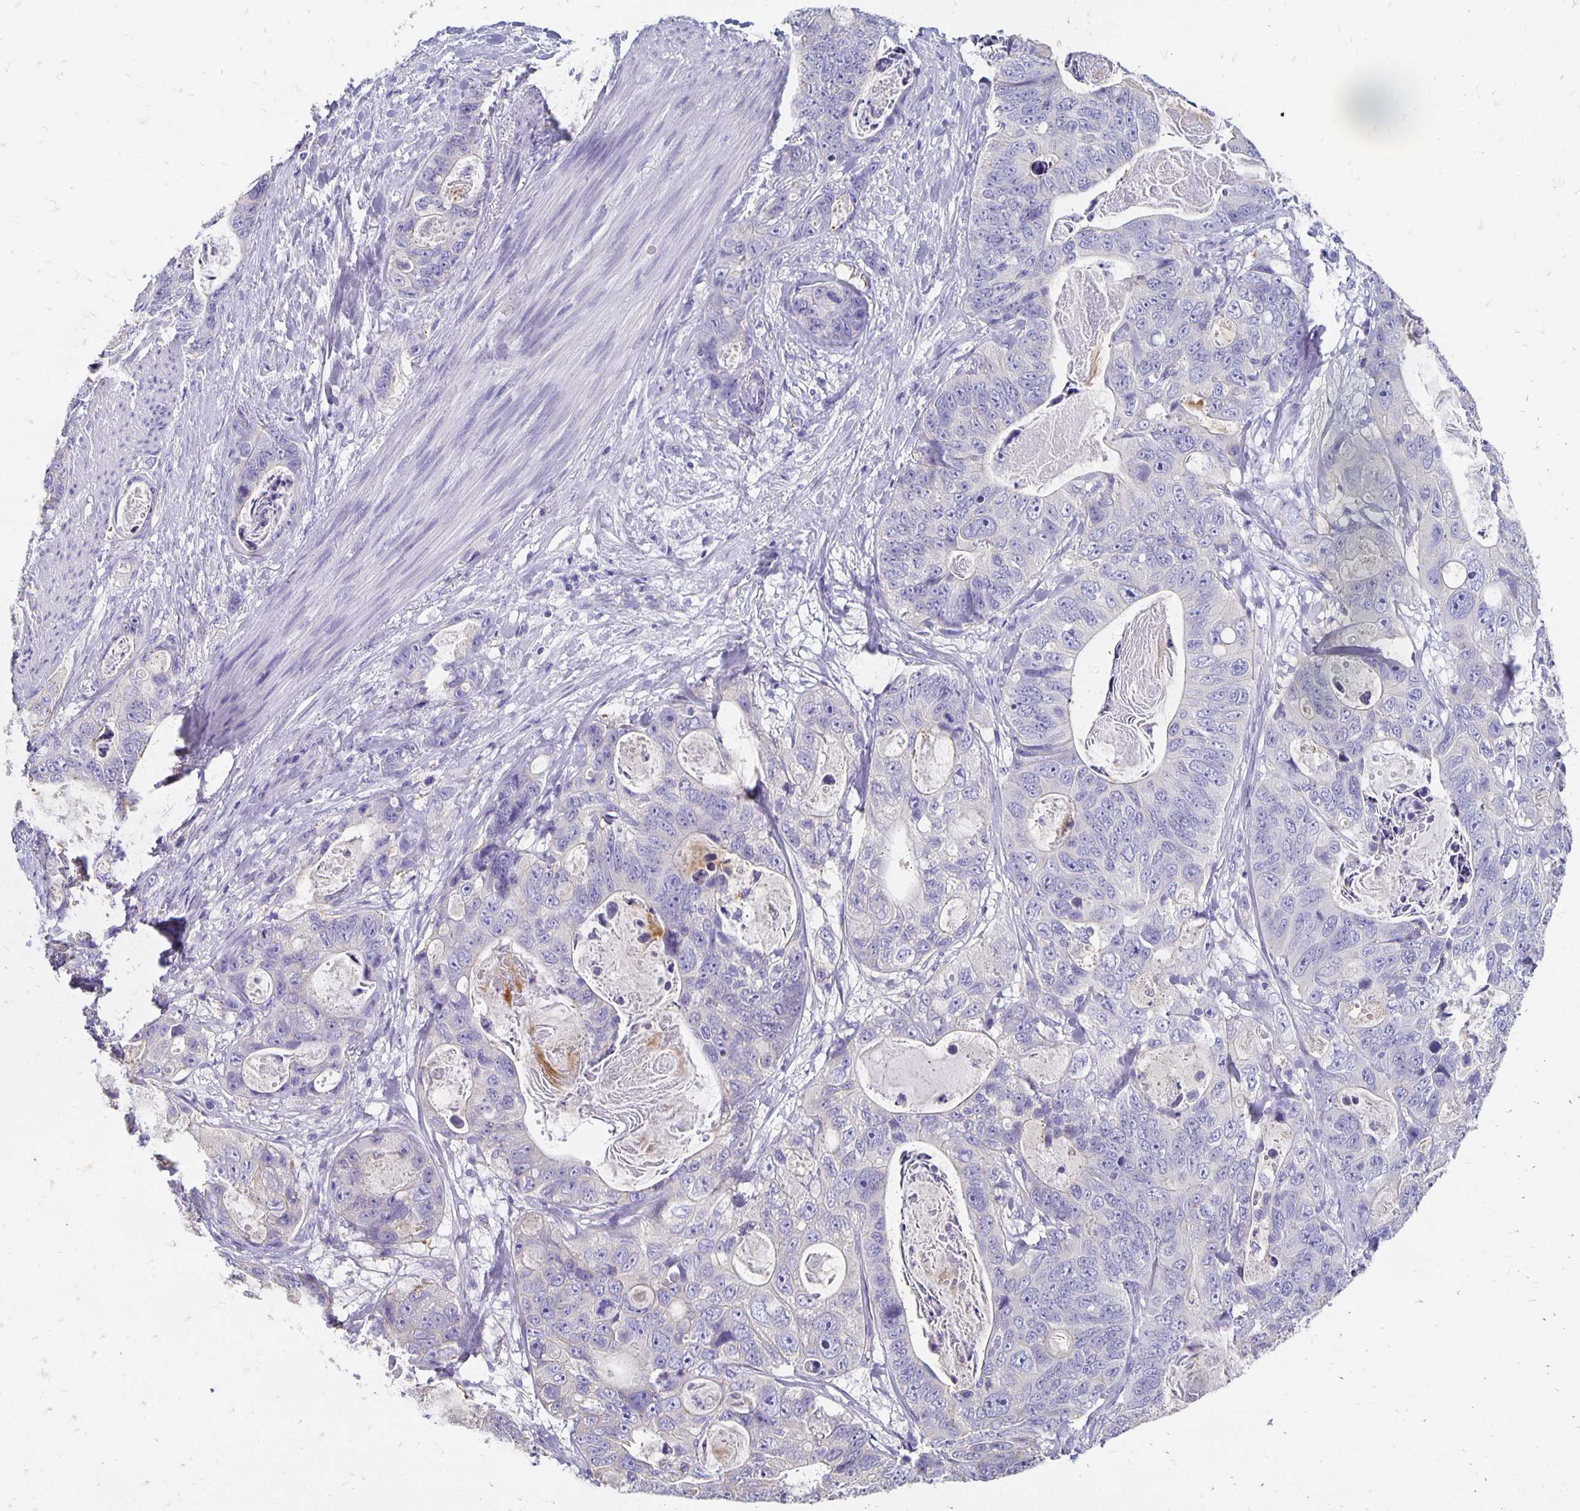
{"staining": {"intensity": "negative", "quantity": "none", "location": "none"}, "tissue": "stomach cancer", "cell_type": "Tumor cells", "image_type": "cancer", "snomed": [{"axis": "morphology", "description": "Normal tissue, NOS"}, {"axis": "morphology", "description": "Adenocarcinoma, NOS"}, {"axis": "topography", "description": "Stomach"}], "caption": "Stomach cancer (adenocarcinoma) was stained to show a protein in brown. There is no significant positivity in tumor cells.", "gene": "APOB", "patient": {"sex": "female", "age": 89}}